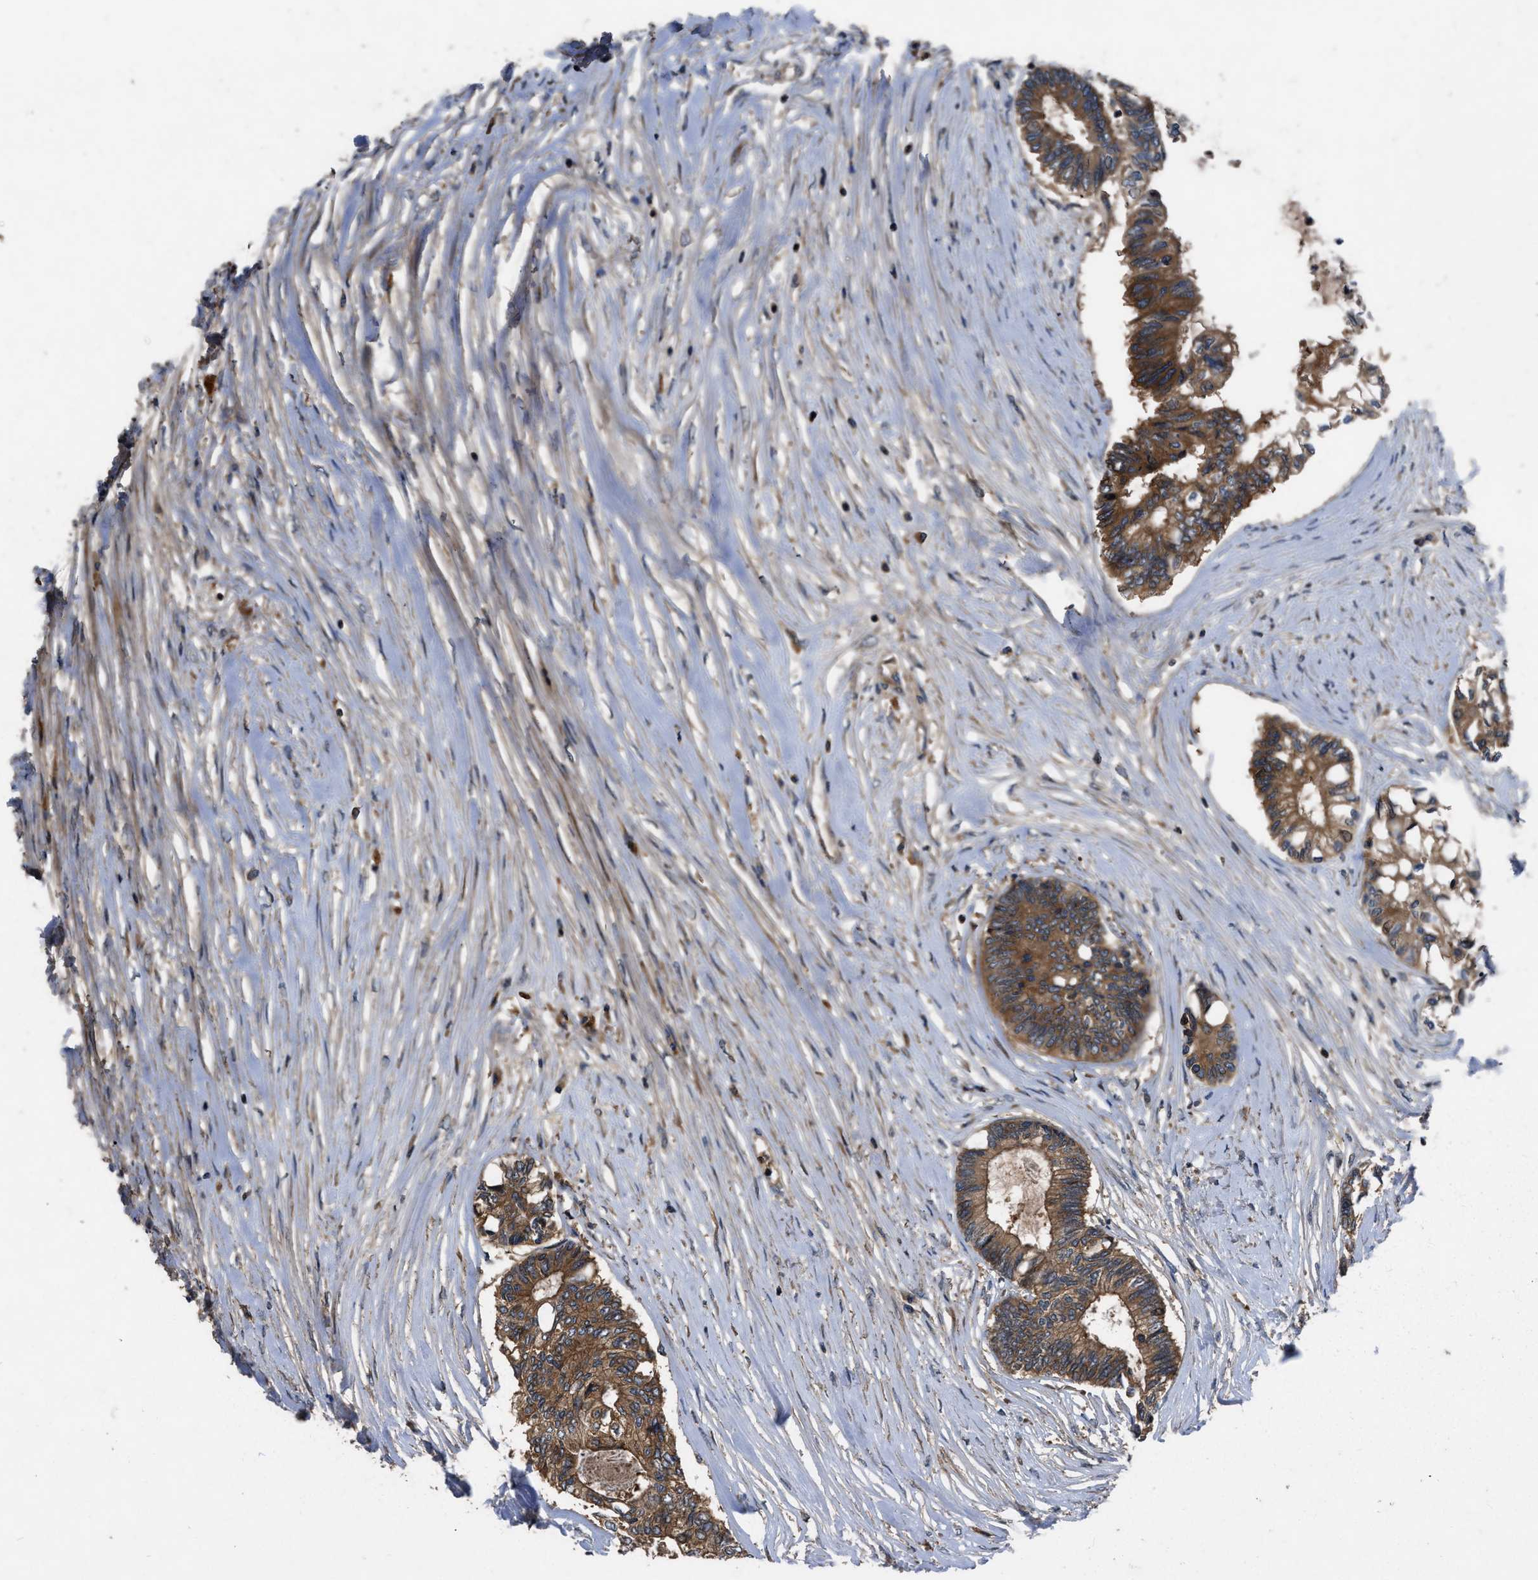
{"staining": {"intensity": "strong", "quantity": ">75%", "location": "cytoplasmic/membranous"}, "tissue": "colorectal cancer", "cell_type": "Tumor cells", "image_type": "cancer", "snomed": [{"axis": "morphology", "description": "Adenocarcinoma, NOS"}, {"axis": "topography", "description": "Rectum"}], "caption": "Protein expression analysis of colorectal cancer (adenocarcinoma) reveals strong cytoplasmic/membranous staining in approximately >75% of tumor cells. The staining is performed using DAB brown chromogen to label protein expression. The nuclei are counter-stained blue using hematoxylin.", "gene": "CNNM3", "patient": {"sex": "male", "age": 63}}